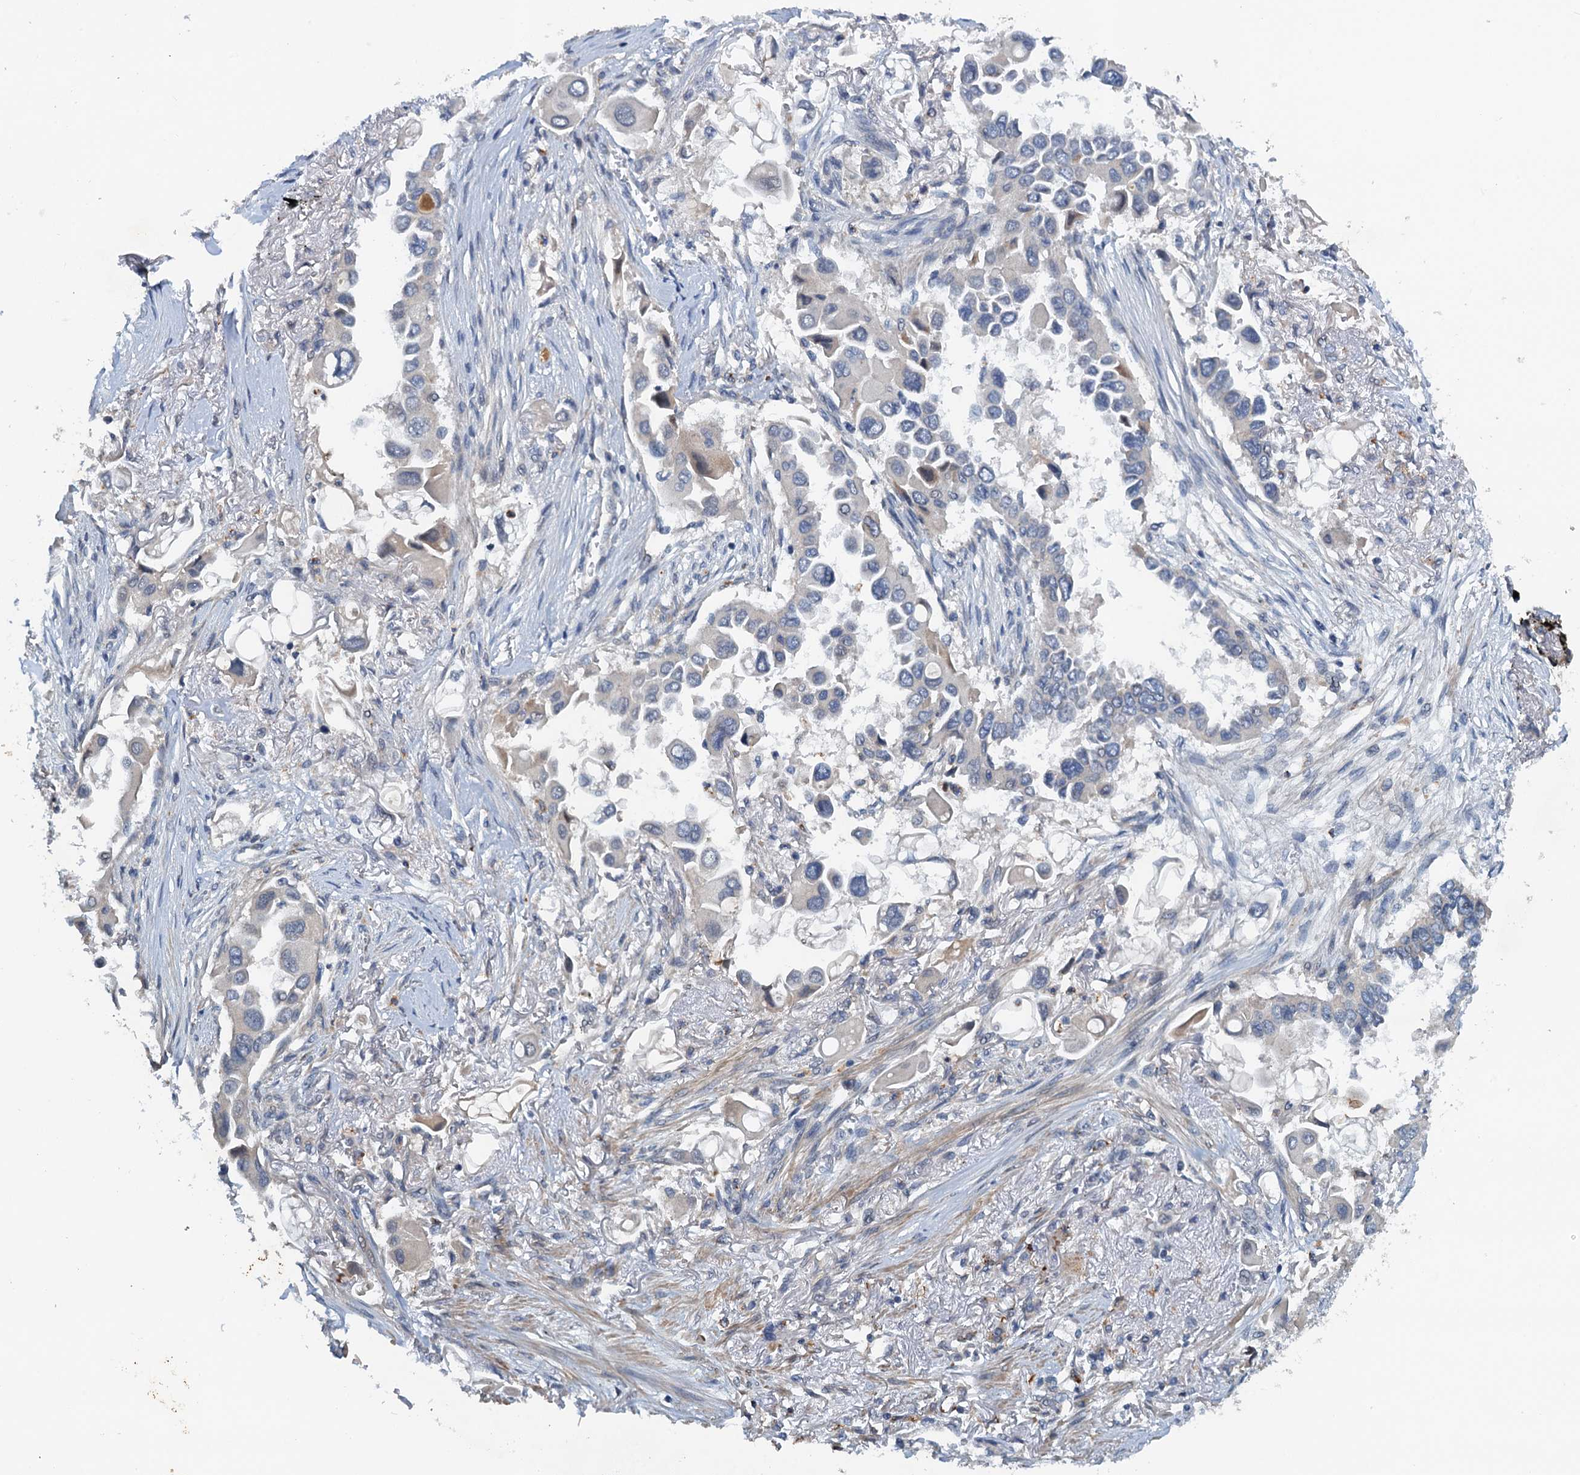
{"staining": {"intensity": "negative", "quantity": "none", "location": "none"}, "tissue": "lung cancer", "cell_type": "Tumor cells", "image_type": "cancer", "snomed": [{"axis": "morphology", "description": "Adenocarcinoma, NOS"}, {"axis": "topography", "description": "Lung"}], "caption": "The histopathology image exhibits no staining of tumor cells in lung cancer.", "gene": "ZNF606", "patient": {"sex": "female", "age": 76}}